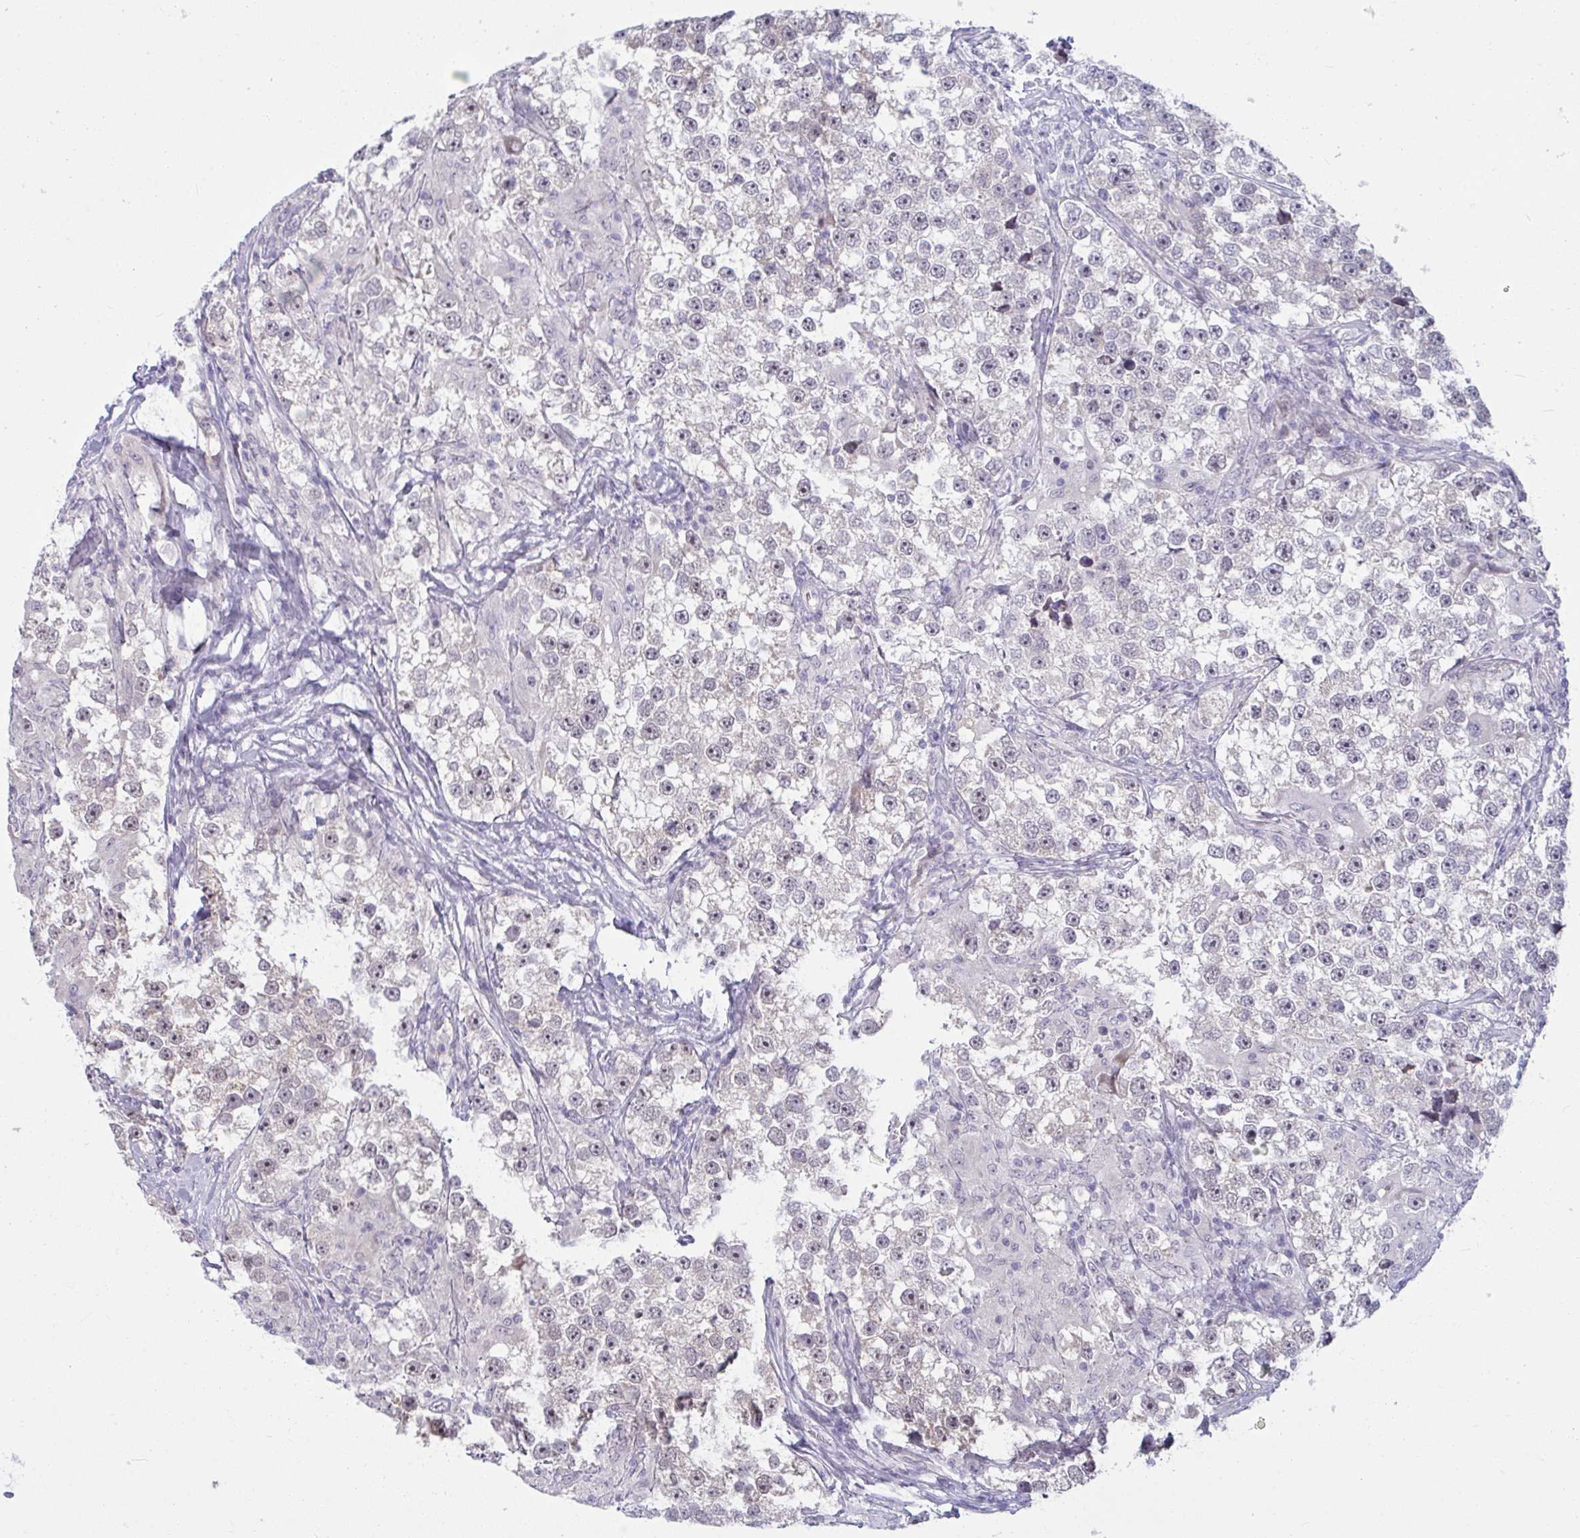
{"staining": {"intensity": "negative", "quantity": "none", "location": "none"}, "tissue": "testis cancer", "cell_type": "Tumor cells", "image_type": "cancer", "snomed": [{"axis": "morphology", "description": "Seminoma, NOS"}, {"axis": "topography", "description": "Testis"}], "caption": "High magnification brightfield microscopy of testis seminoma stained with DAB (brown) and counterstained with hematoxylin (blue): tumor cells show no significant expression.", "gene": "RNASEH1", "patient": {"sex": "male", "age": 46}}